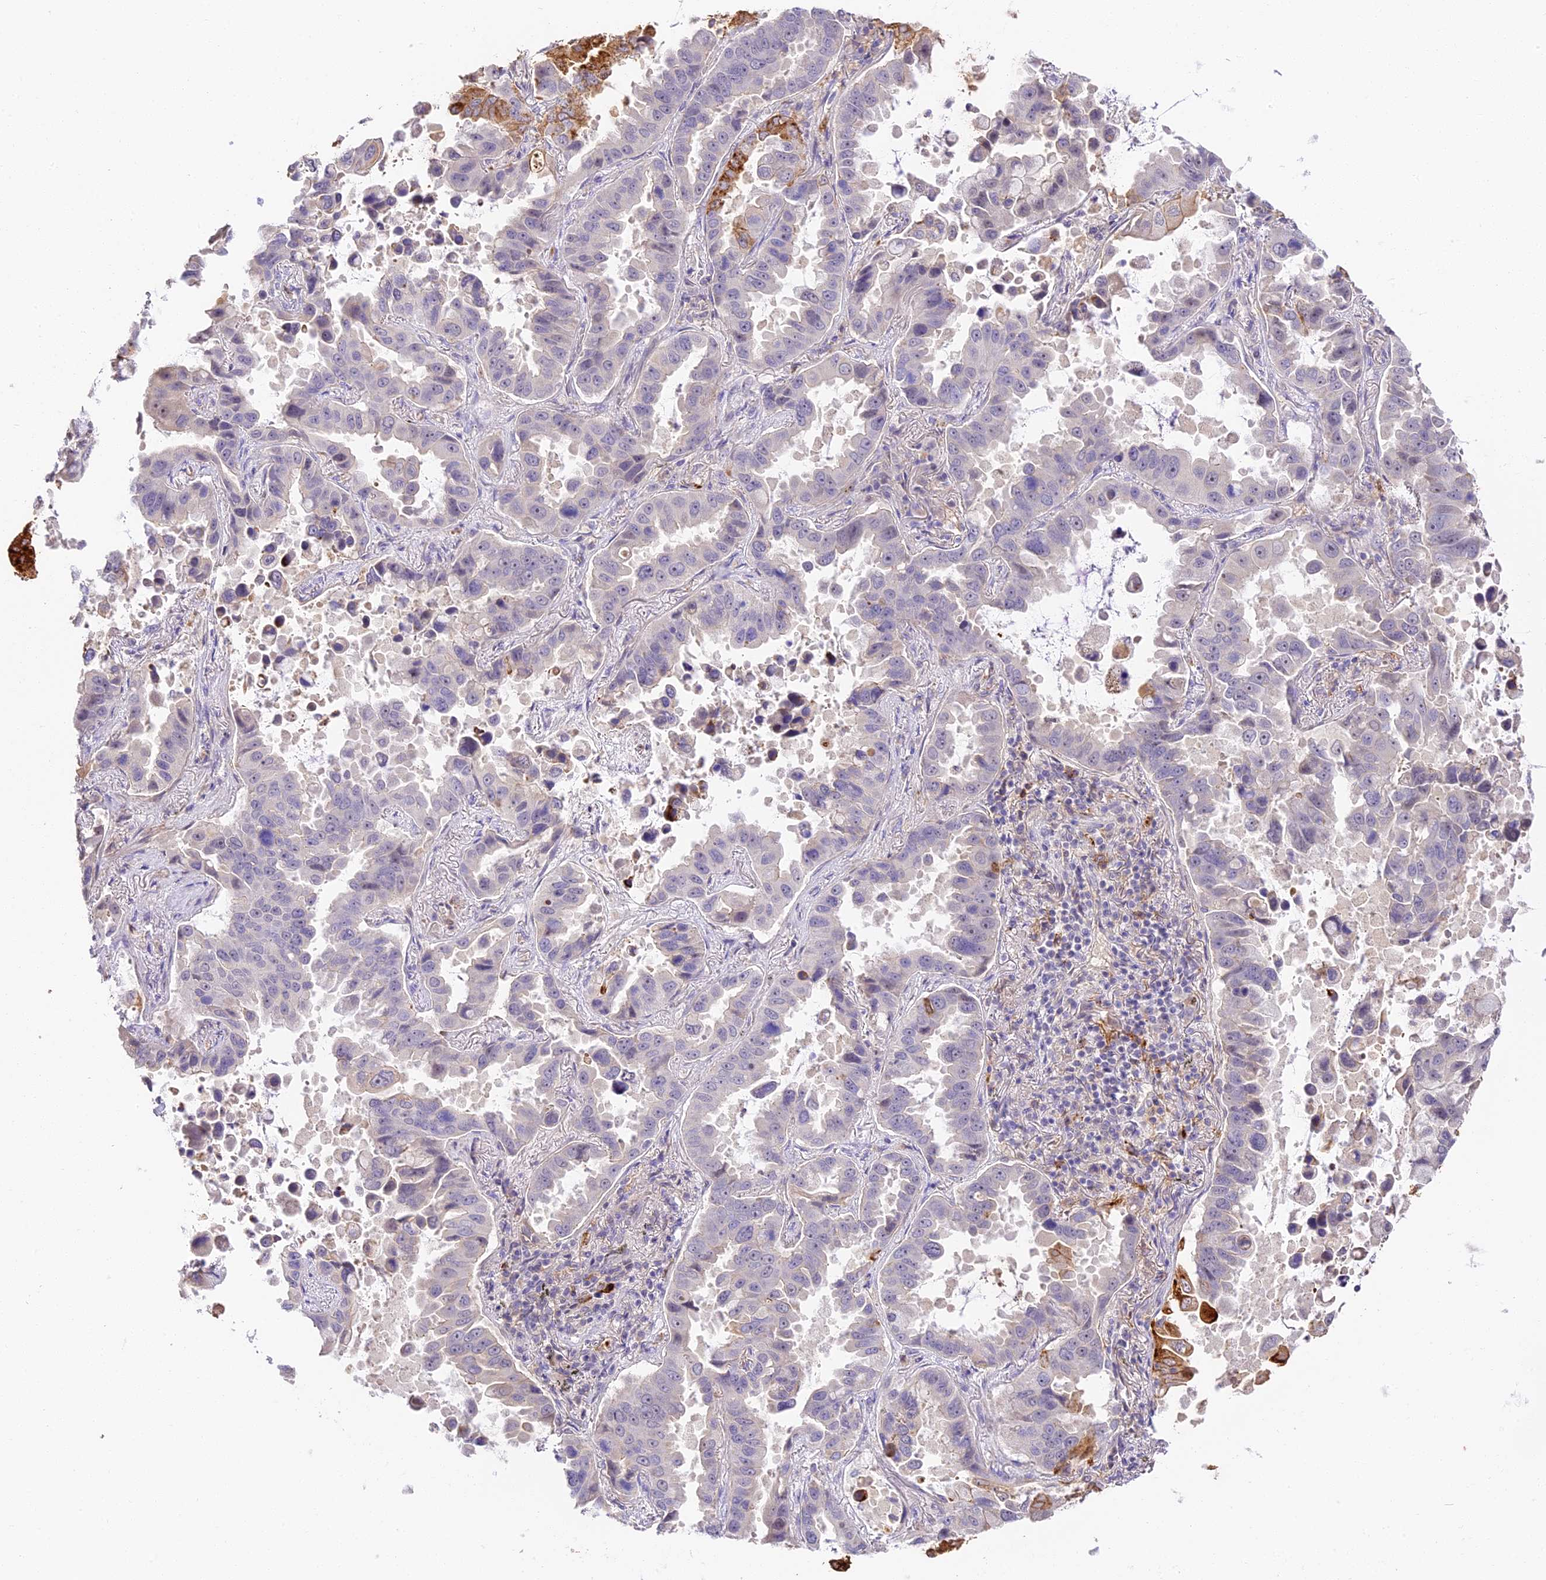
{"staining": {"intensity": "strong", "quantity": "25%-75%", "location": "cytoplasmic/membranous"}, "tissue": "lung cancer", "cell_type": "Tumor cells", "image_type": "cancer", "snomed": [{"axis": "morphology", "description": "Adenocarcinoma, NOS"}, {"axis": "topography", "description": "Lung"}], "caption": "A high amount of strong cytoplasmic/membranous positivity is appreciated in approximately 25%-75% of tumor cells in lung cancer tissue.", "gene": "NOD2", "patient": {"sex": "male", "age": 64}}